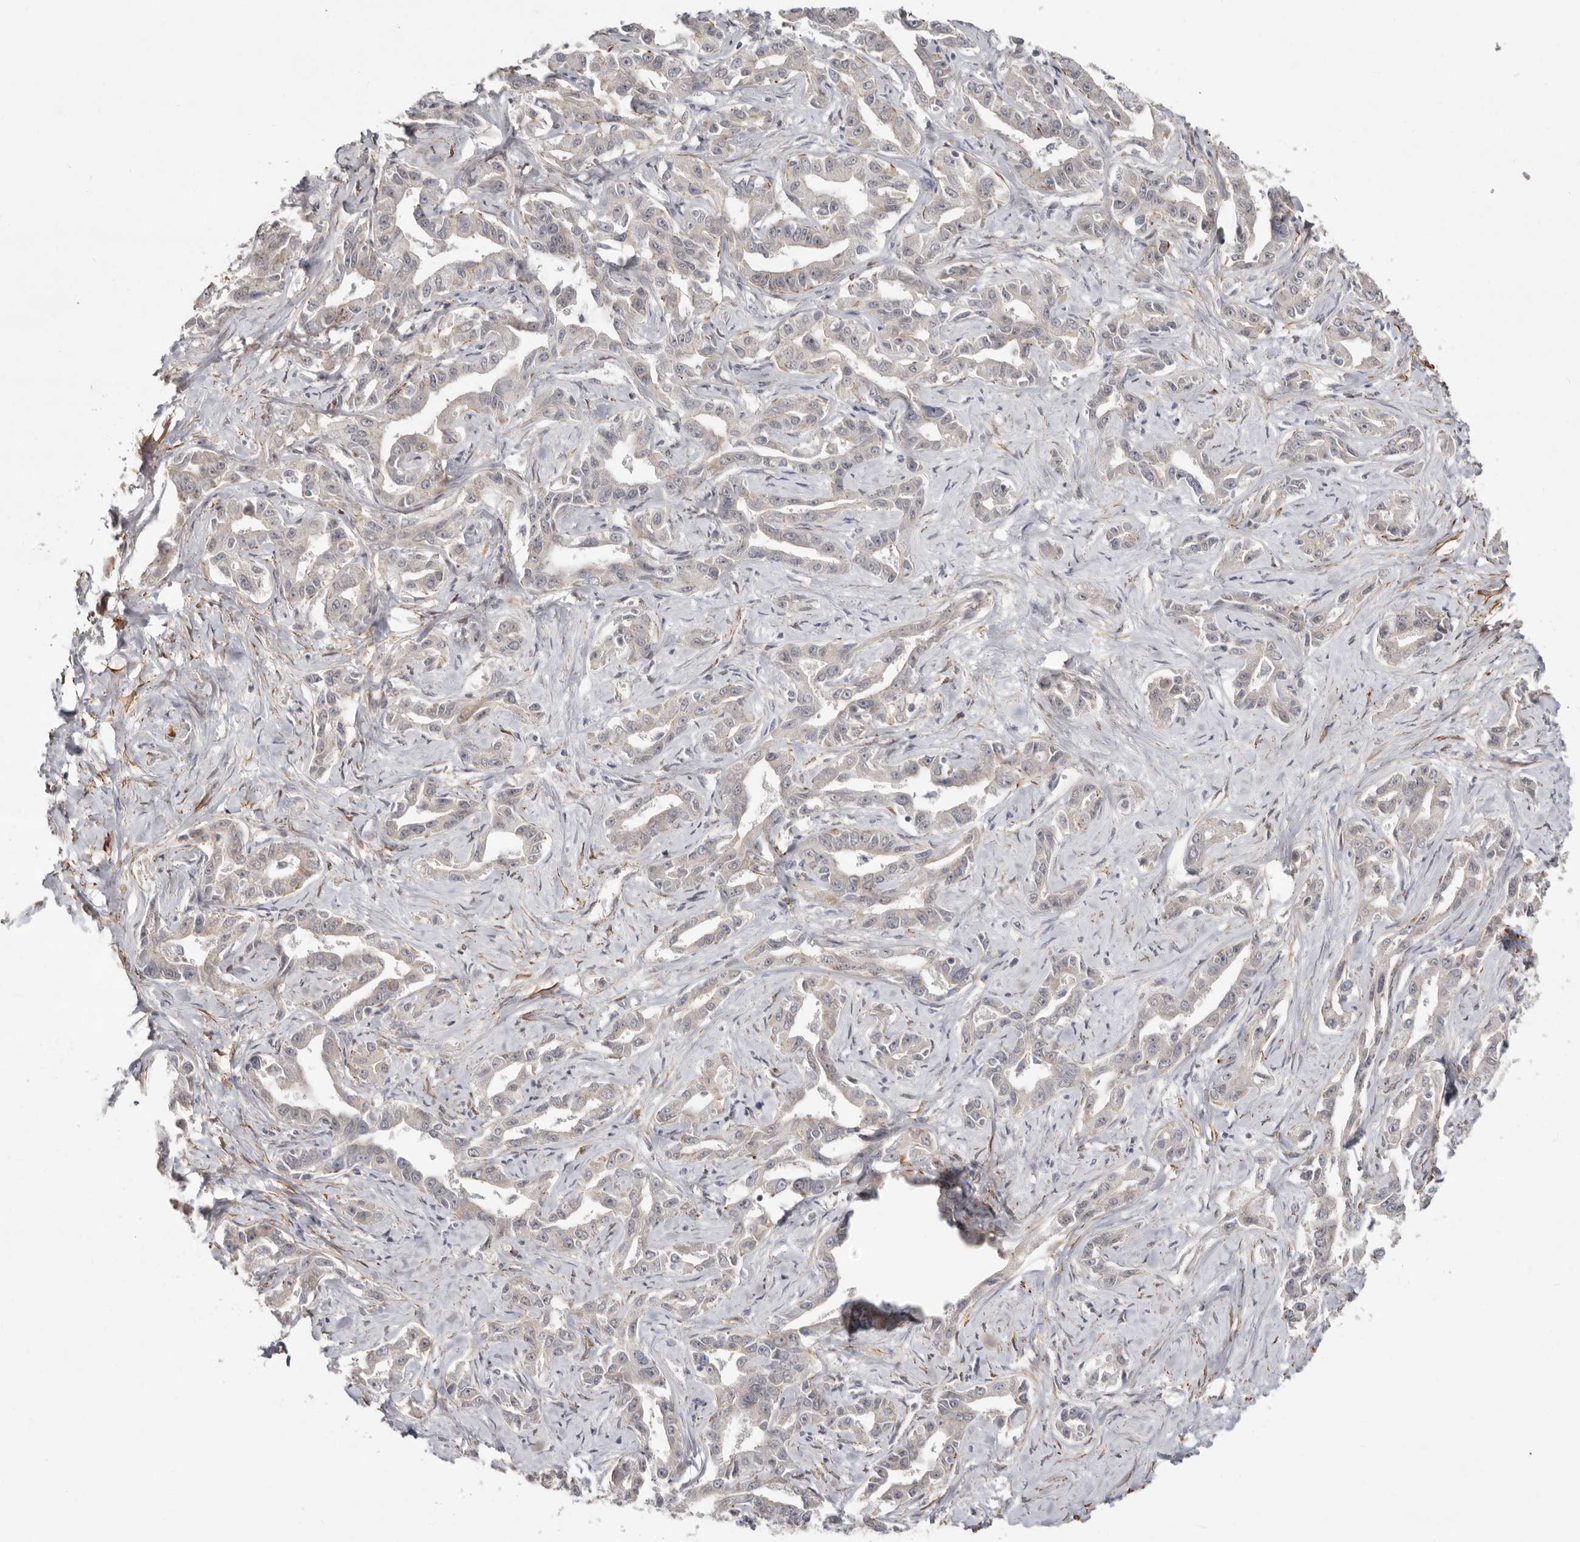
{"staining": {"intensity": "negative", "quantity": "none", "location": "none"}, "tissue": "liver cancer", "cell_type": "Tumor cells", "image_type": "cancer", "snomed": [{"axis": "morphology", "description": "Cholangiocarcinoma"}, {"axis": "topography", "description": "Liver"}], "caption": "The histopathology image displays no significant staining in tumor cells of liver cholangiocarcinoma. (Stains: DAB immunohistochemistry (IHC) with hematoxylin counter stain, Microscopy: brightfield microscopy at high magnification).", "gene": "SZT2", "patient": {"sex": "male", "age": 59}}